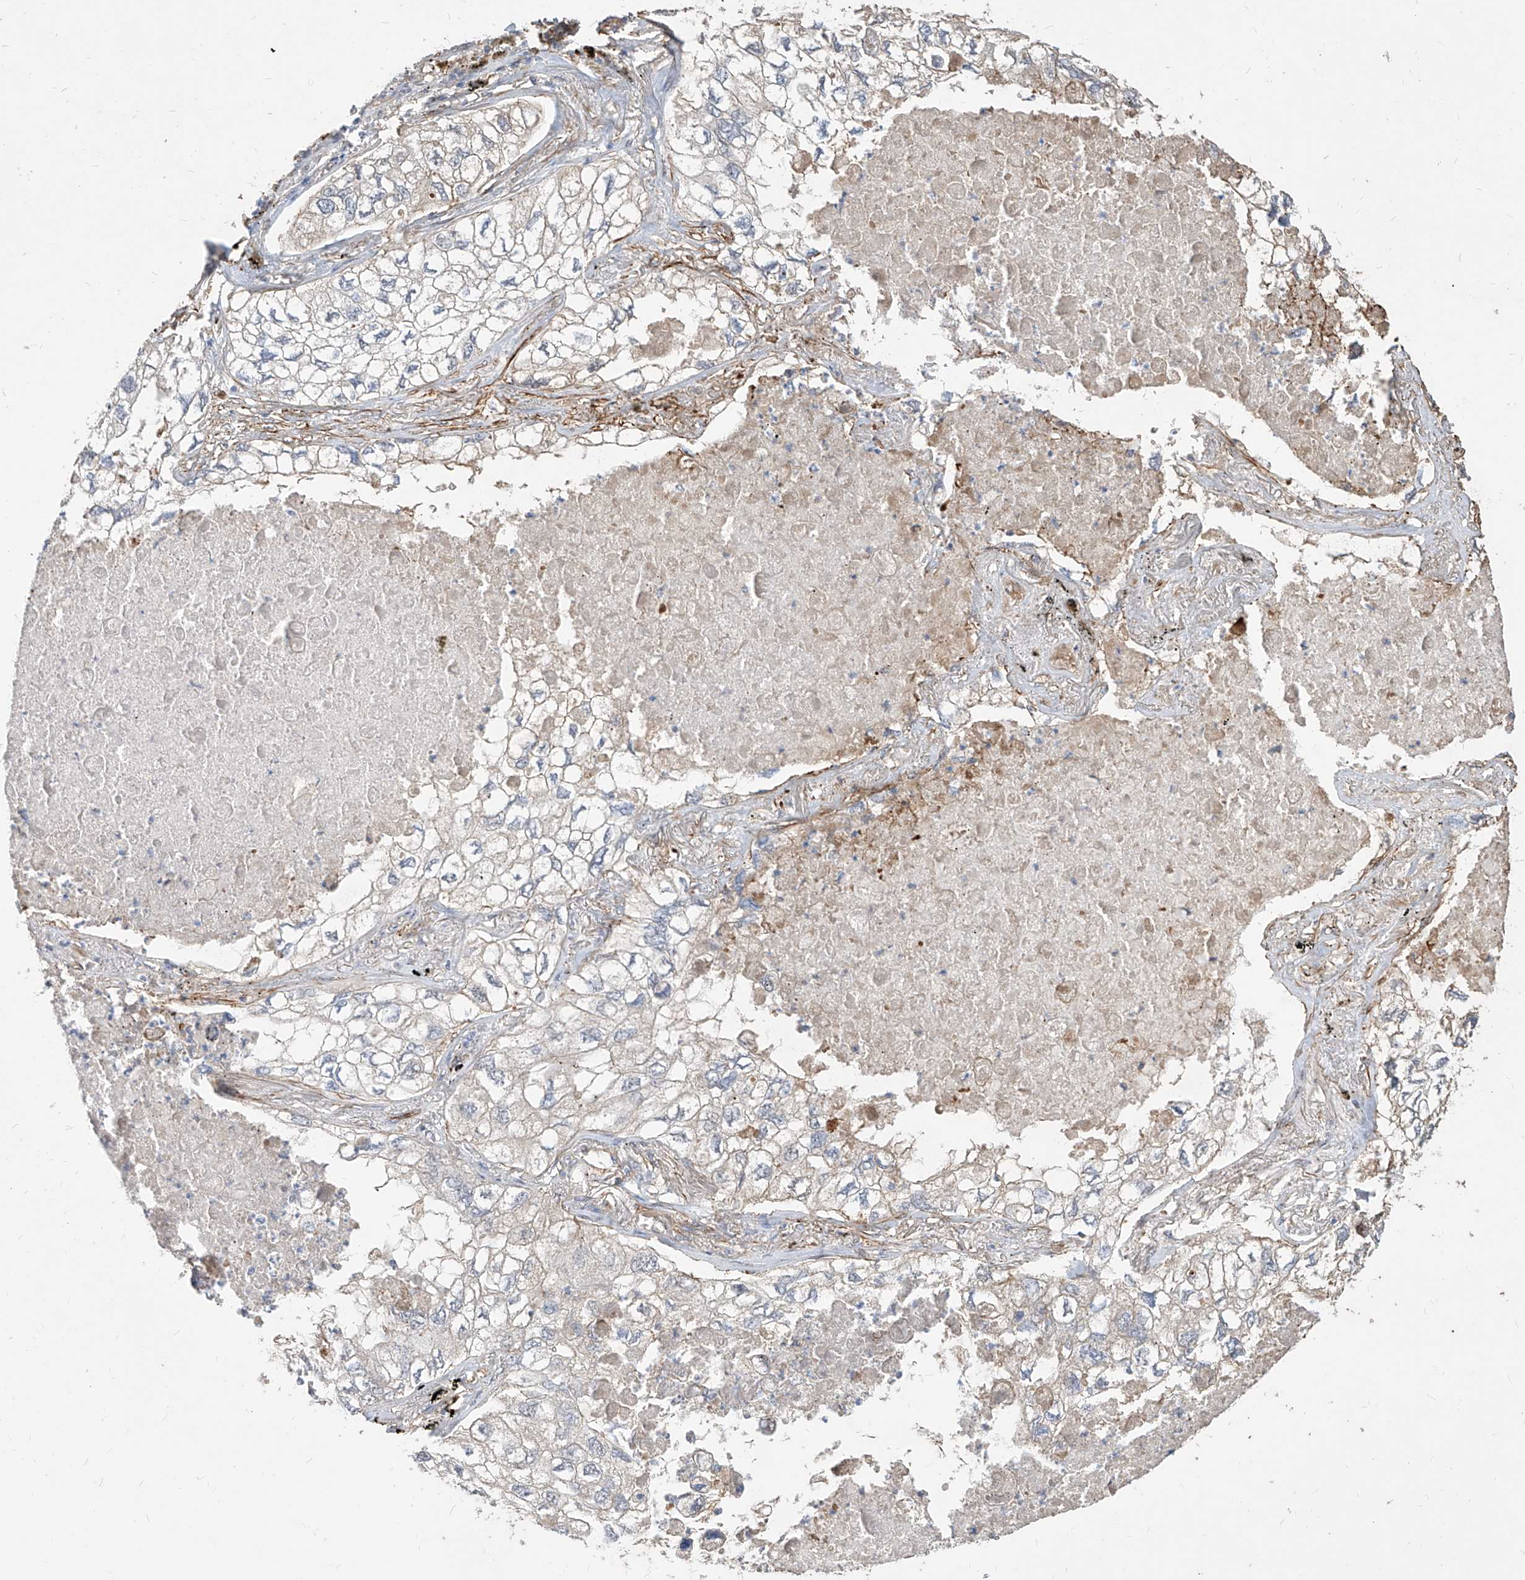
{"staining": {"intensity": "negative", "quantity": "none", "location": "none"}, "tissue": "lung cancer", "cell_type": "Tumor cells", "image_type": "cancer", "snomed": [{"axis": "morphology", "description": "Adenocarcinoma, NOS"}, {"axis": "topography", "description": "Lung"}], "caption": "Lung adenocarcinoma was stained to show a protein in brown. There is no significant staining in tumor cells. (Immunohistochemistry (ihc), brightfield microscopy, high magnification).", "gene": "FAM83B", "patient": {"sex": "male", "age": 65}}